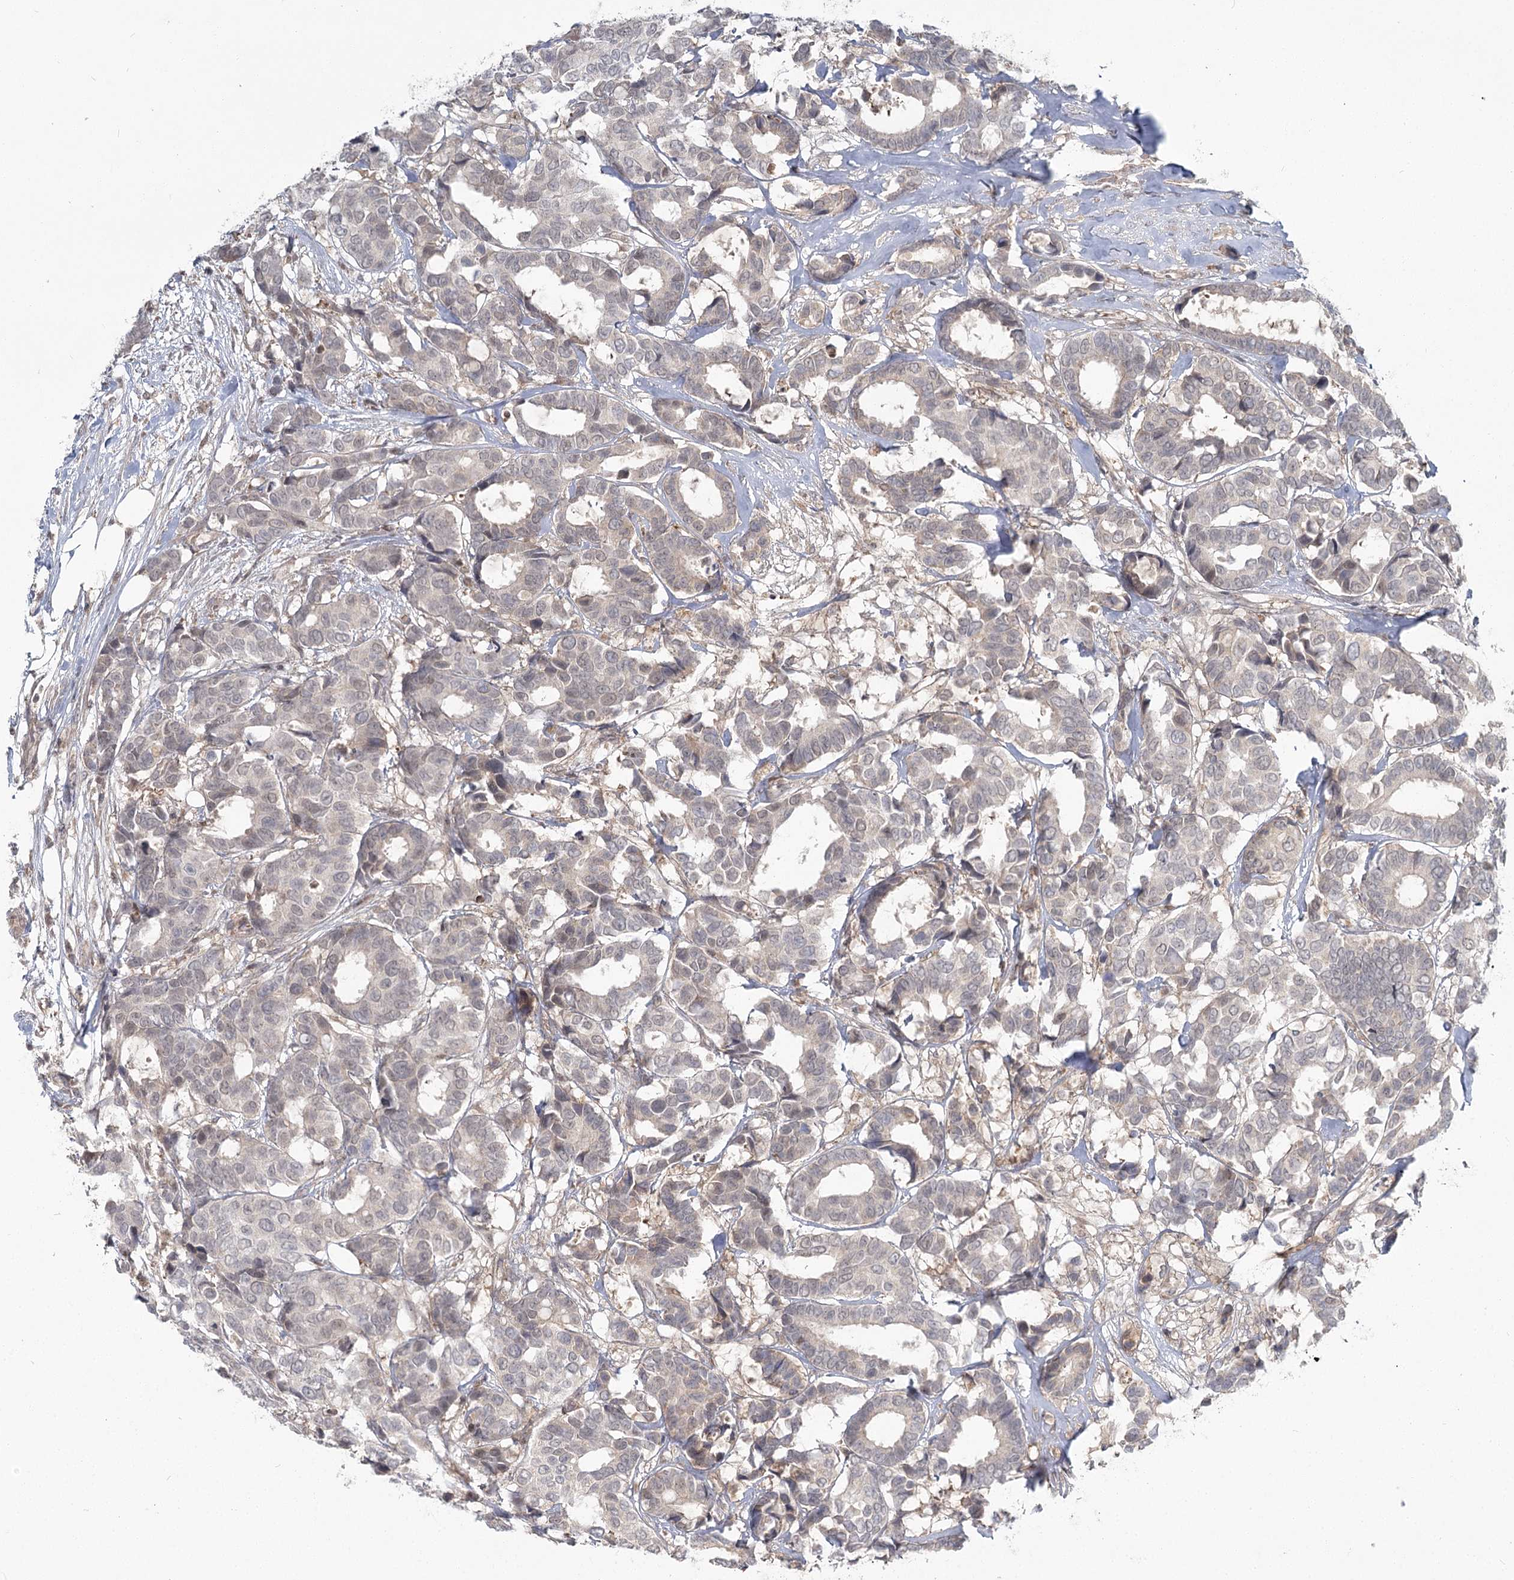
{"staining": {"intensity": "weak", "quantity": "<25%", "location": "cytoplasmic/membranous"}, "tissue": "breast cancer", "cell_type": "Tumor cells", "image_type": "cancer", "snomed": [{"axis": "morphology", "description": "Duct carcinoma"}, {"axis": "topography", "description": "Breast"}], "caption": "Immunohistochemistry histopathology image of infiltrating ductal carcinoma (breast) stained for a protein (brown), which demonstrates no positivity in tumor cells.", "gene": "THNSL1", "patient": {"sex": "female", "age": 87}}